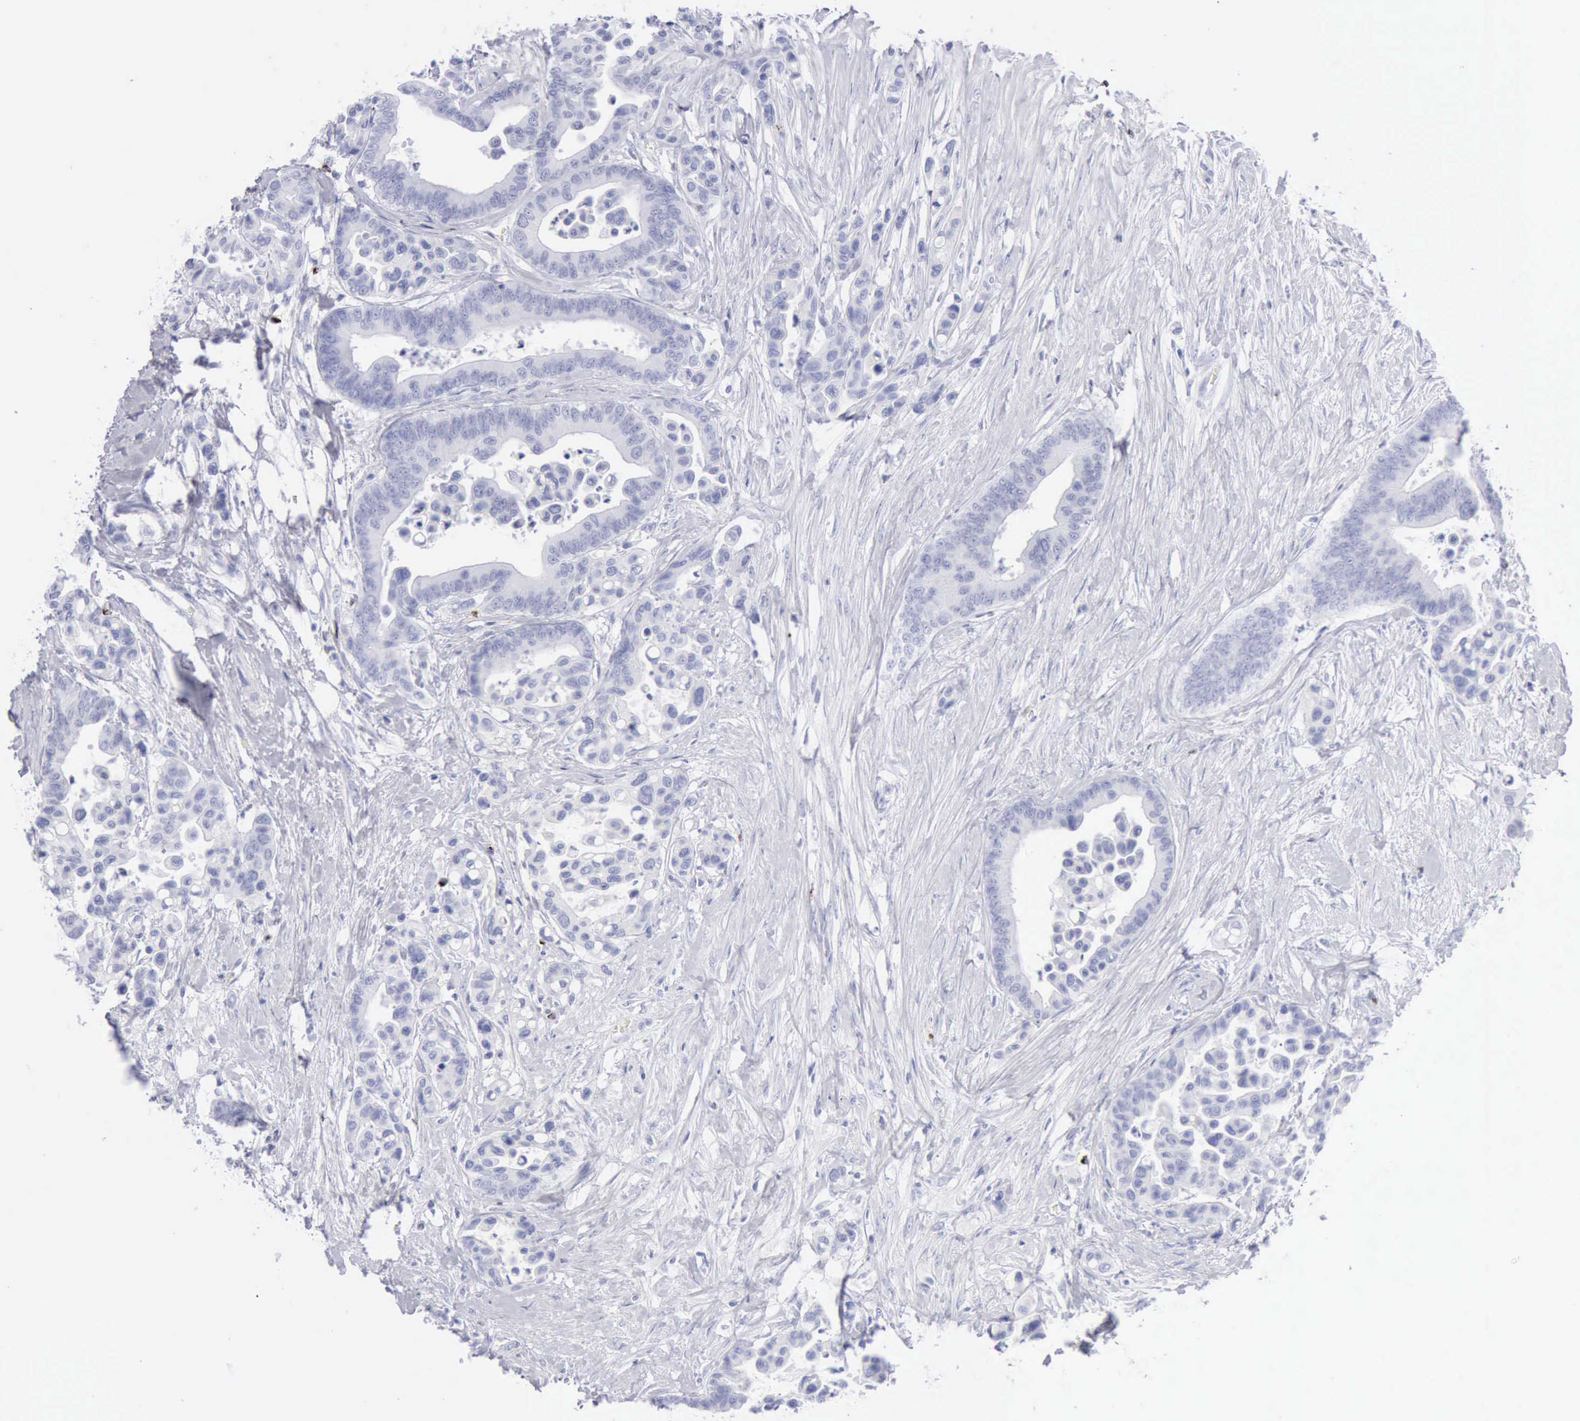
{"staining": {"intensity": "negative", "quantity": "none", "location": "none"}, "tissue": "colorectal cancer", "cell_type": "Tumor cells", "image_type": "cancer", "snomed": [{"axis": "morphology", "description": "Adenocarcinoma, NOS"}, {"axis": "topography", "description": "Colon"}], "caption": "The histopathology image exhibits no significant positivity in tumor cells of colorectal cancer (adenocarcinoma).", "gene": "GZMB", "patient": {"sex": "male", "age": 82}}